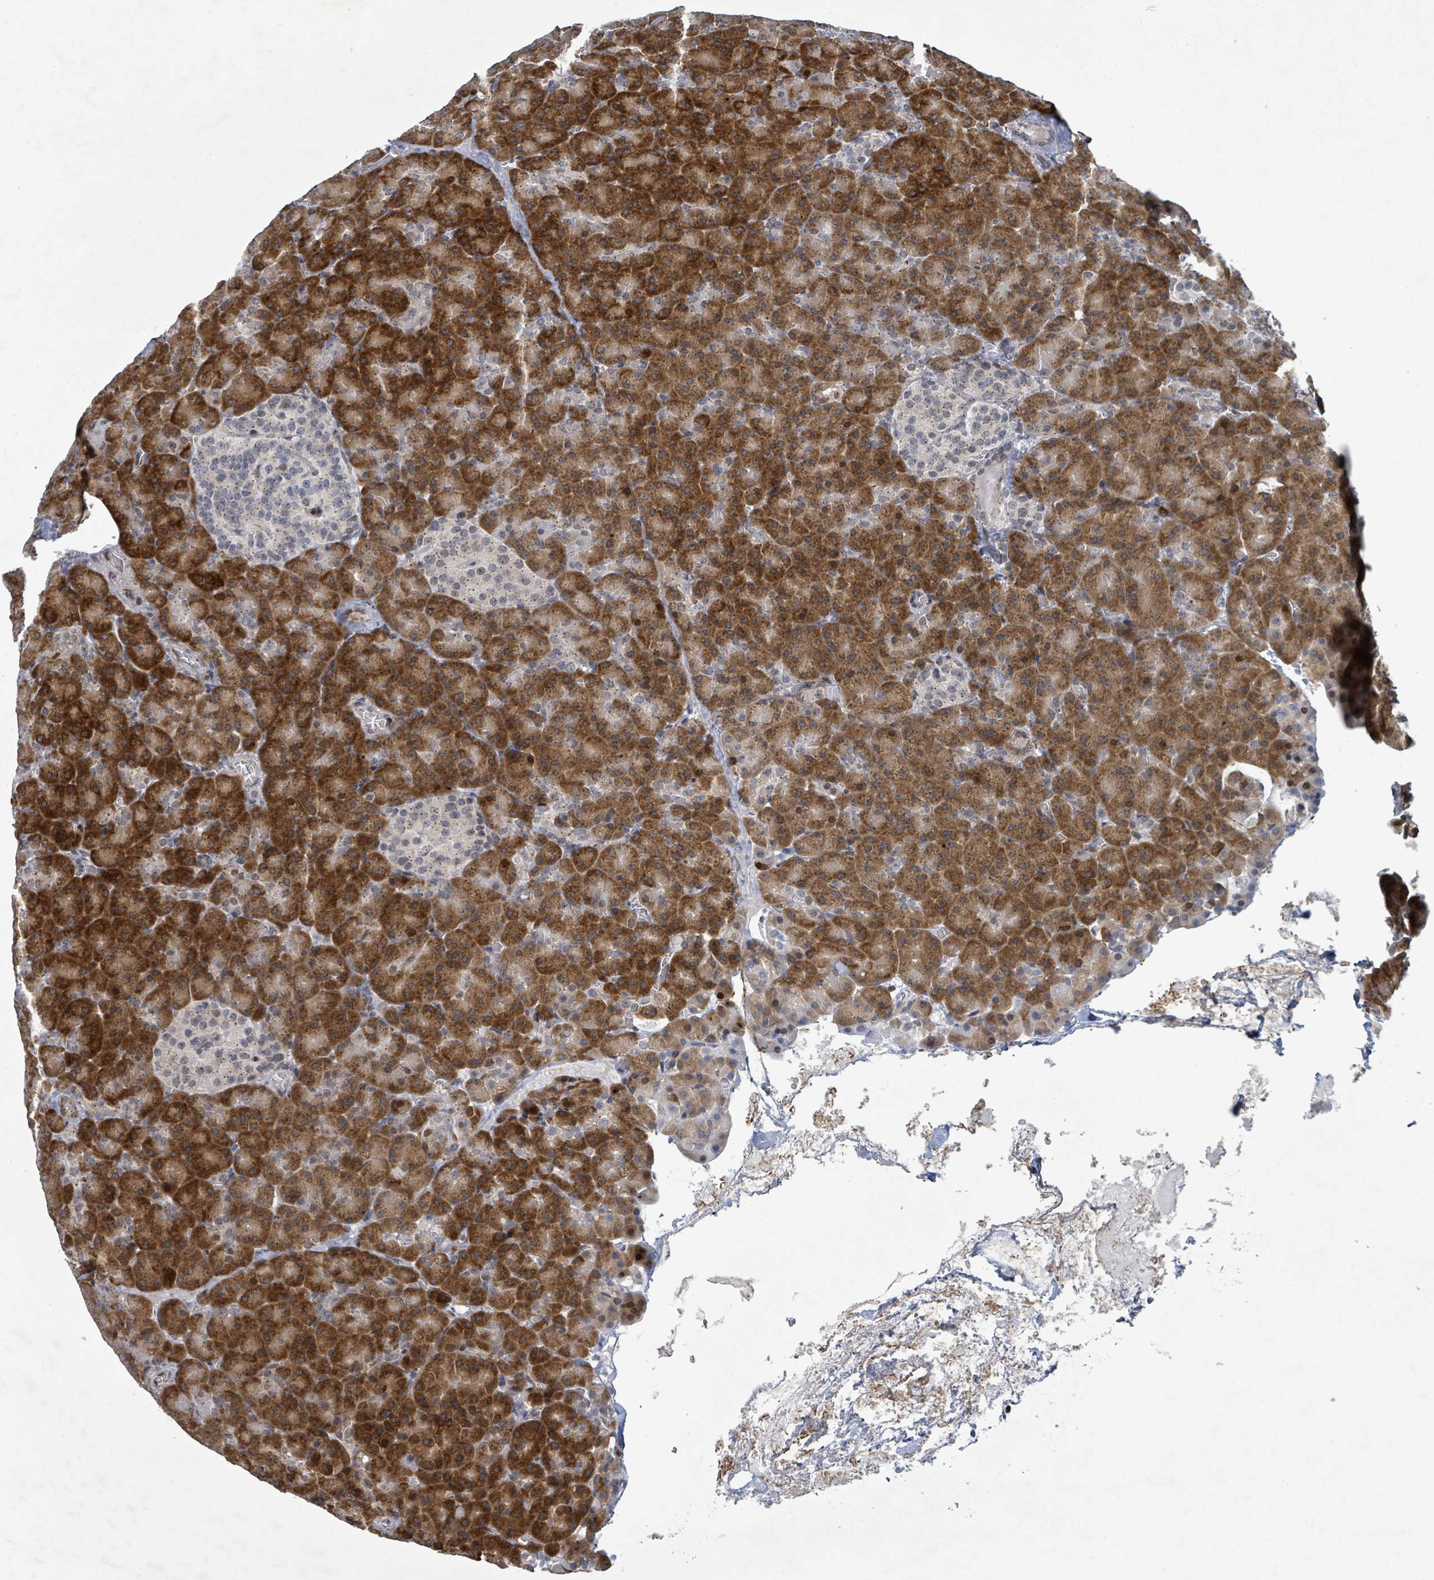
{"staining": {"intensity": "strong", "quantity": ">75%", "location": "cytoplasmic/membranous,nuclear"}, "tissue": "pancreas", "cell_type": "Exocrine glandular cells", "image_type": "normal", "snomed": [{"axis": "morphology", "description": "Normal tissue, NOS"}, {"axis": "topography", "description": "Pancreas"}], "caption": "Exocrine glandular cells exhibit high levels of strong cytoplasmic/membranous,nuclear expression in about >75% of cells in benign pancreas.", "gene": "TUSC1", "patient": {"sex": "male", "age": 63}}